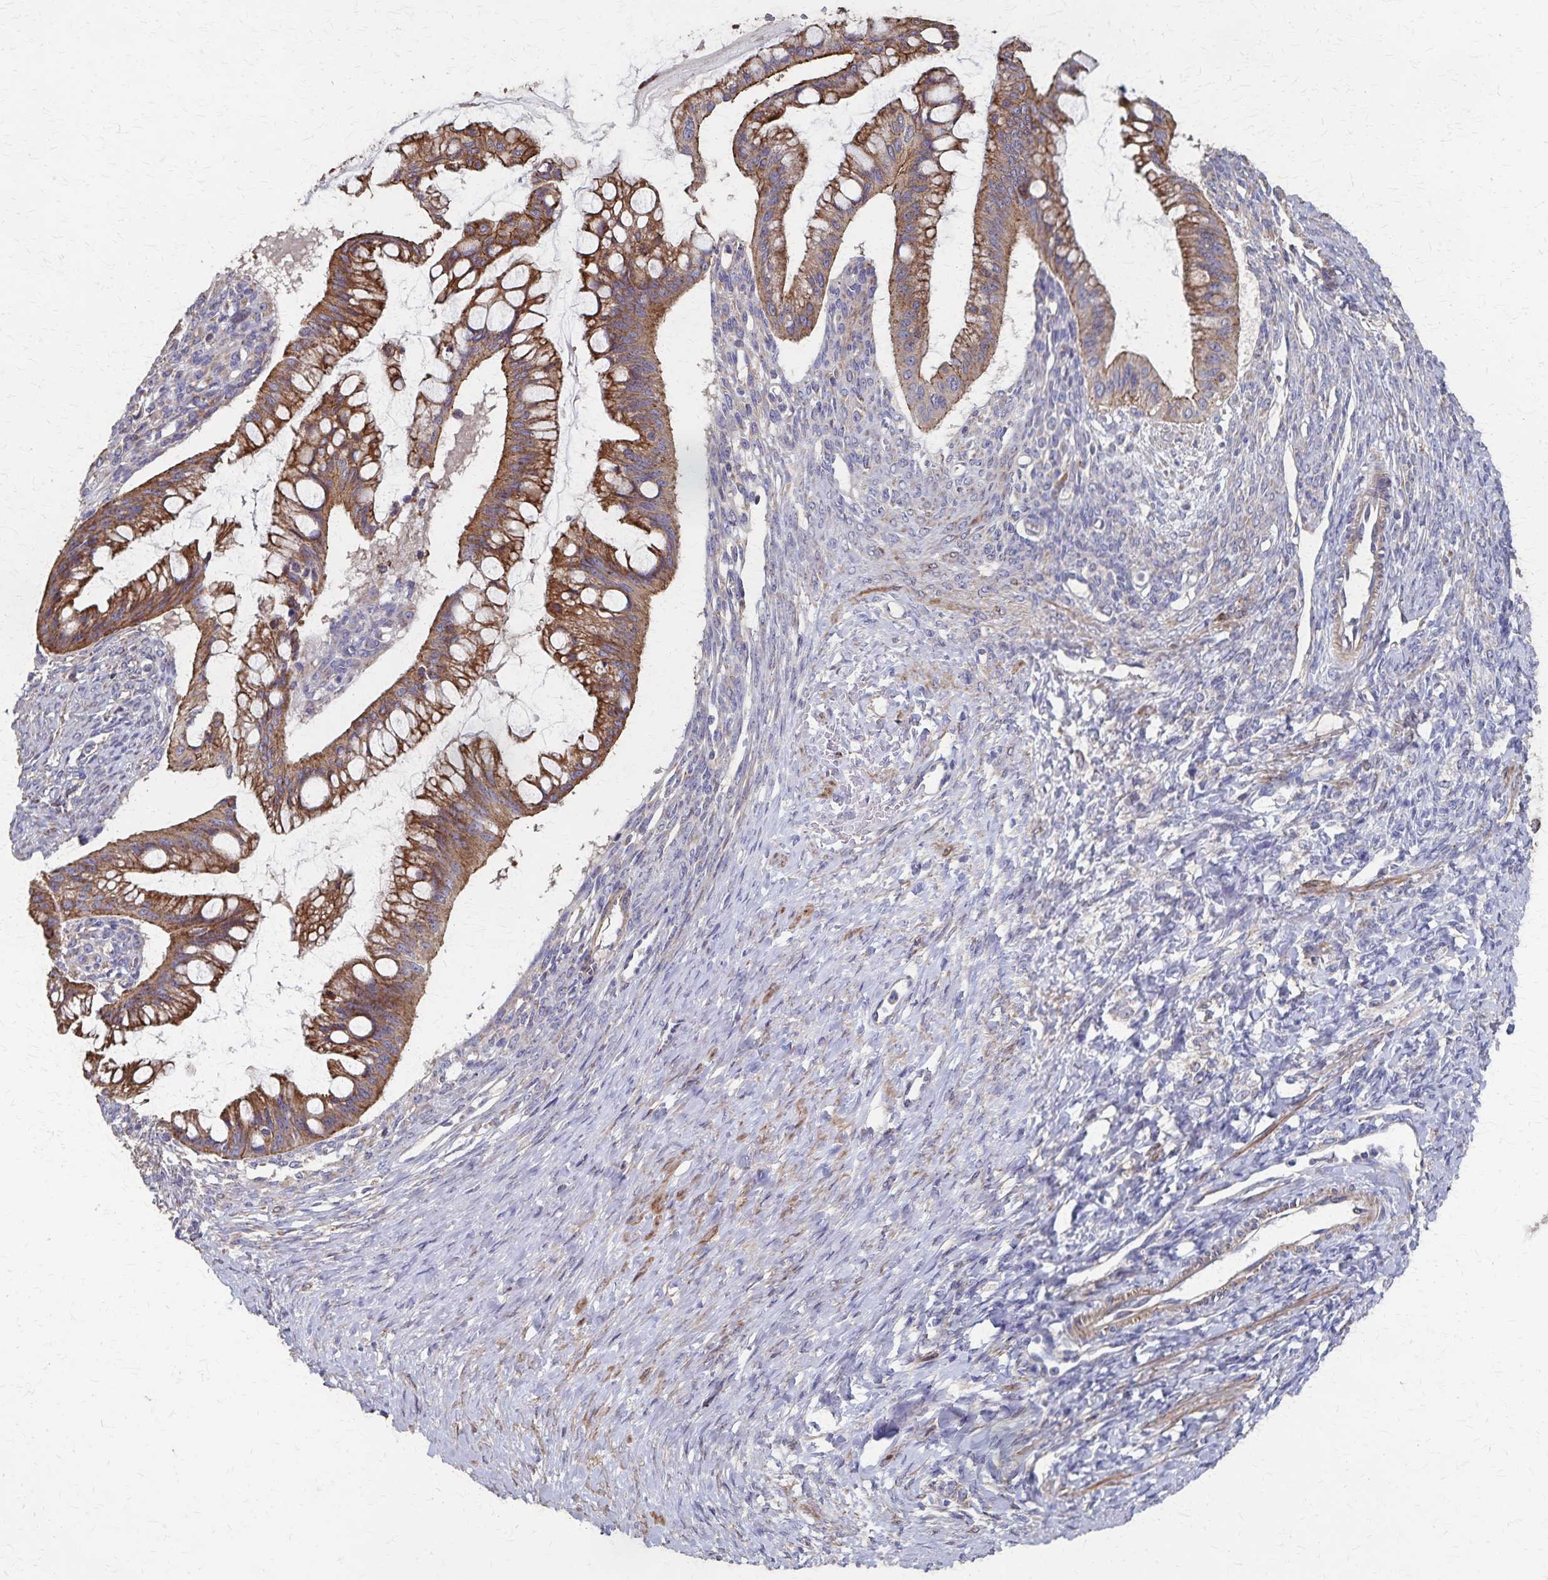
{"staining": {"intensity": "moderate", "quantity": ">75%", "location": "cytoplasmic/membranous"}, "tissue": "ovarian cancer", "cell_type": "Tumor cells", "image_type": "cancer", "snomed": [{"axis": "morphology", "description": "Cystadenocarcinoma, mucinous, NOS"}, {"axis": "topography", "description": "Ovary"}], "caption": "An image of ovarian mucinous cystadenocarcinoma stained for a protein reveals moderate cytoplasmic/membranous brown staining in tumor cells.", "gene": "PGAP2", "patient": {"sex": "female", "age": 73}}